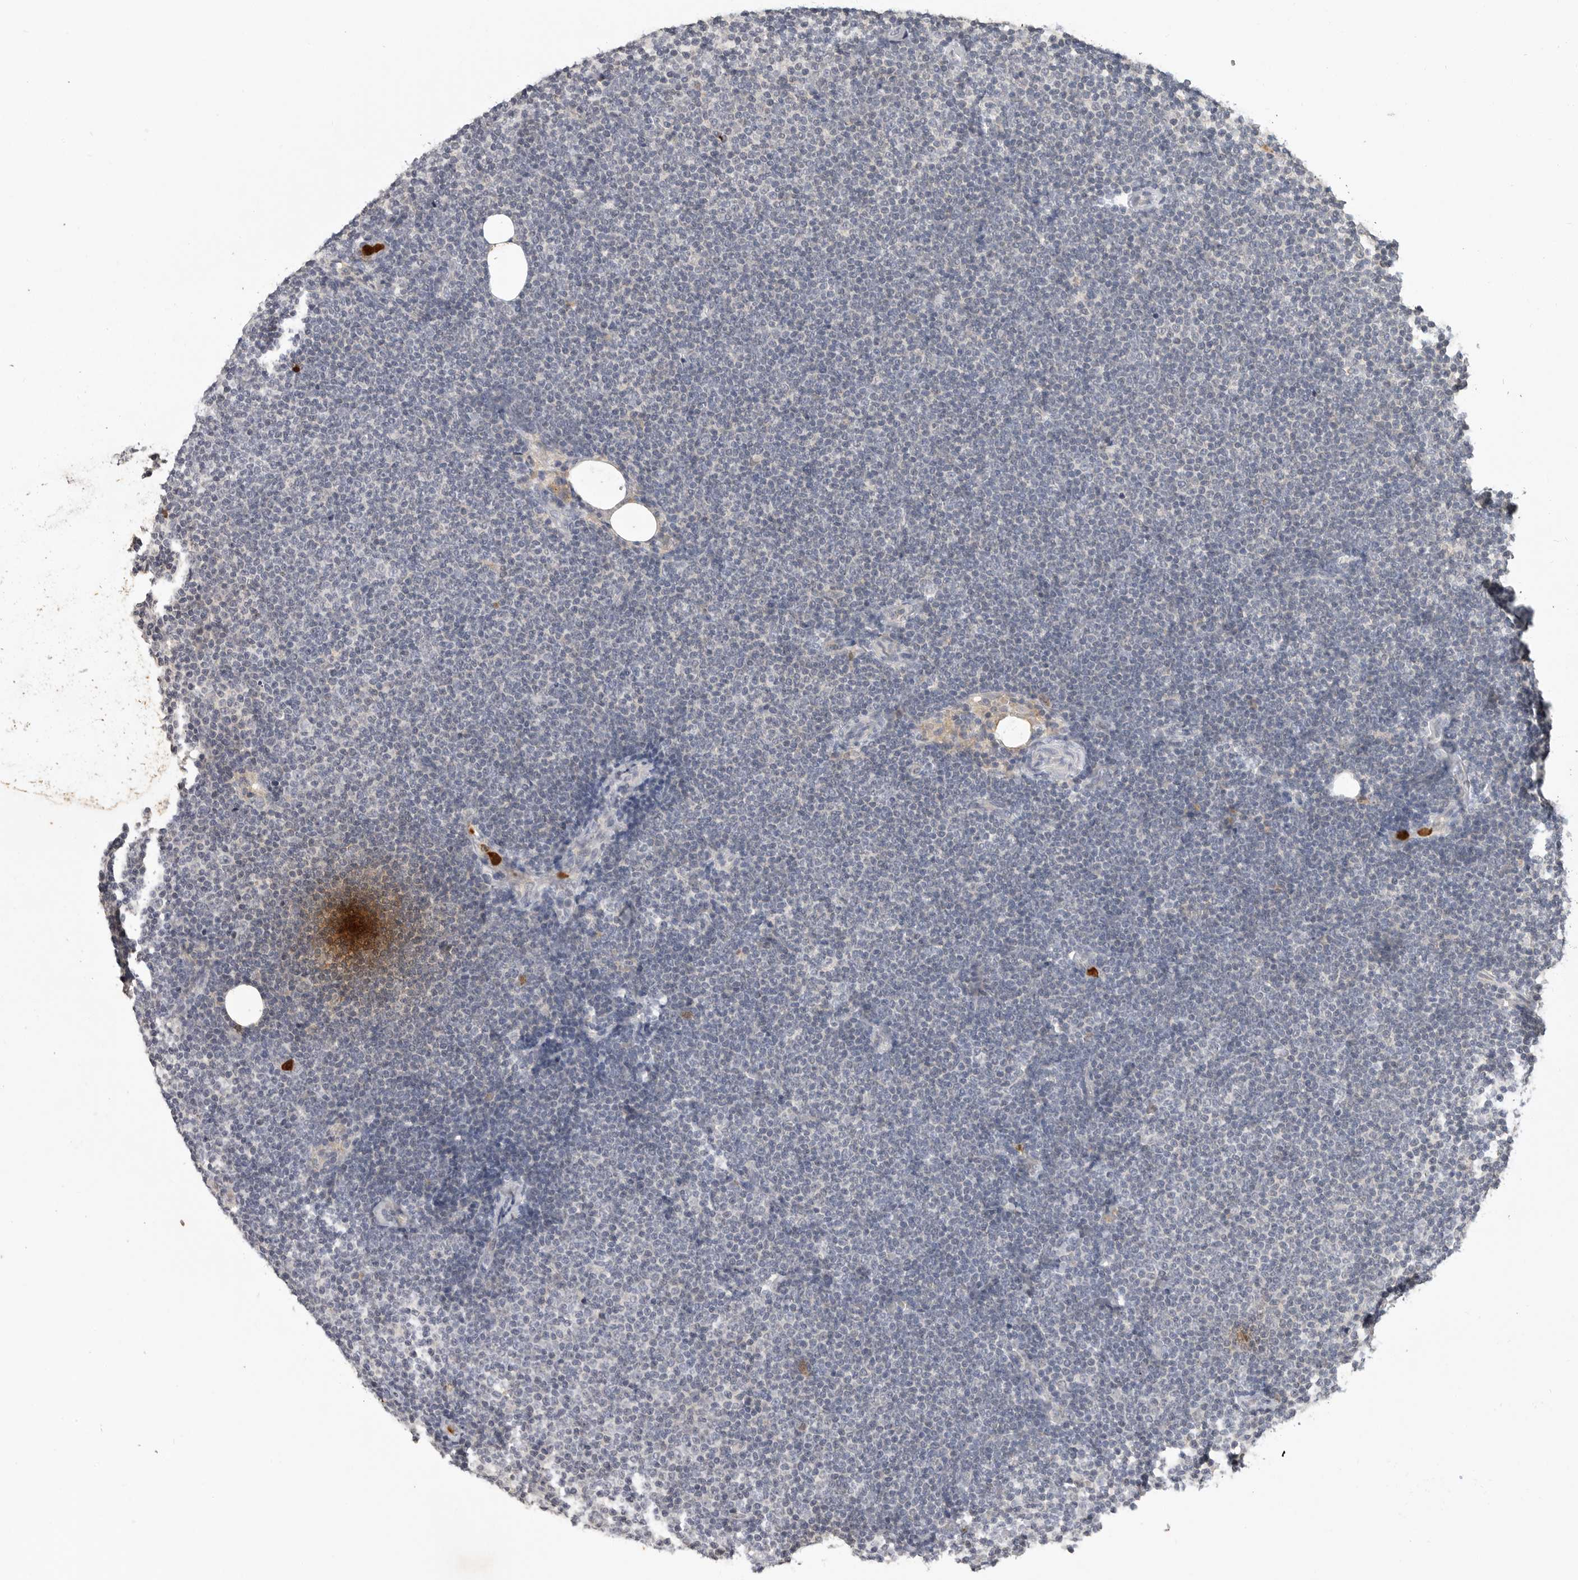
{"staining": {"intensity": "negative", "quantity": "none", "location": "none"}, "tissue": "lymphoma", "cell_type": "Tumor cells", "image_type": "cancer", "snomed": [{"axis": "morphology", "description": "Malignant lymphoma, non-Hodgkin's type, Low grade"}, {"axis": "topography", "description": "Lymph node"}], "caption": "IHC image of neoplastic tissue: malignant lymphoma, non-Hodgkin's type (low-grade) stained with DAB exhibits no significant protein staining in tumor cells.", "gene": "LTBR", "patient": {"sex": "female", "age": 53}}